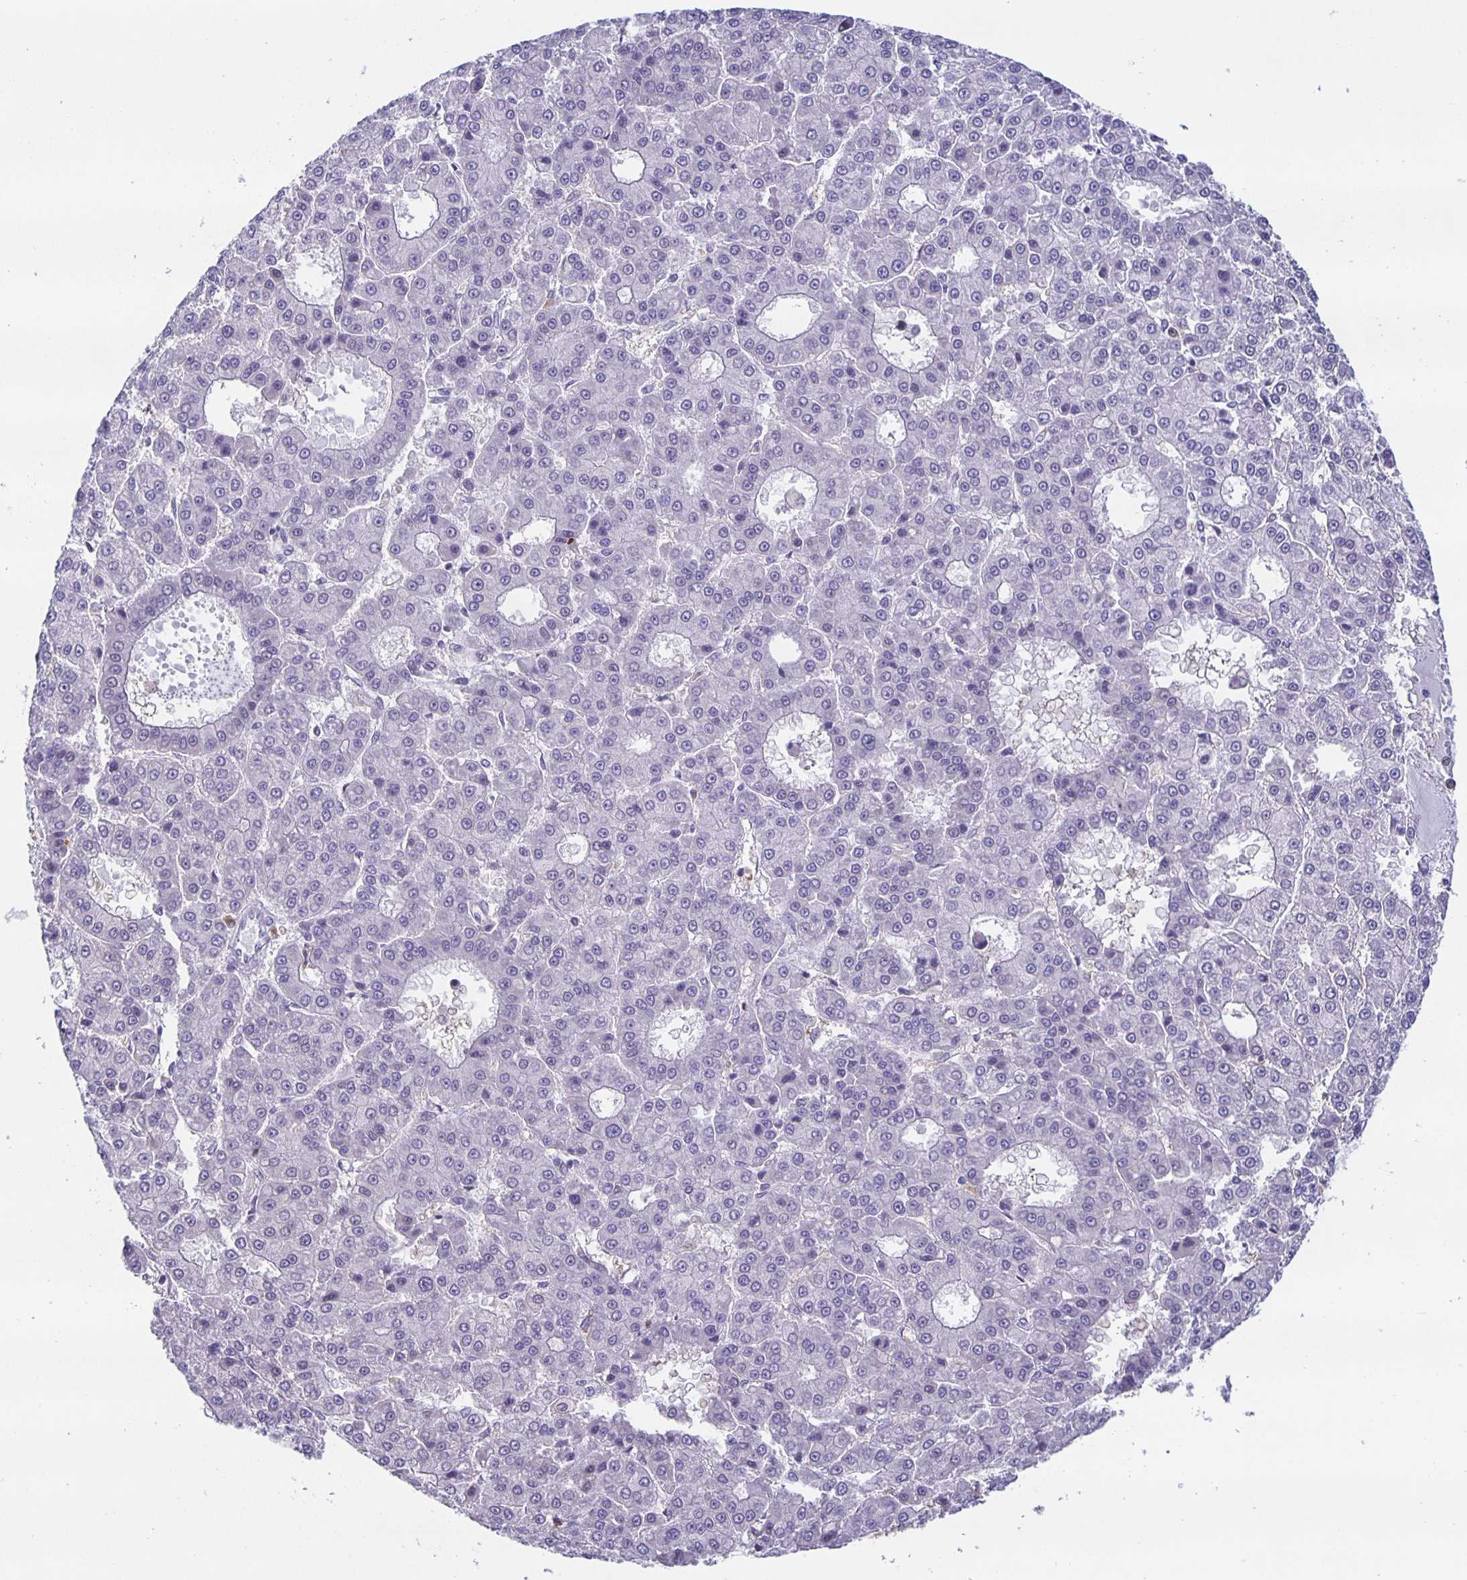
{"staining": {"intensity": "negative", "quantity": "none", "location": "none"}, "tissue": "liver cancer", "cell_type": "Tumor cells", "image_type": "cancer", "snomed": [{"axis": "morphology", "description": "Carcinoma, Hepatocellular, NOS"}, {"axis": "topography", "description": "Liver"}], "caption": "Immunohistochemical staining of liver hepatocellular carcinoma displays no significant expression in tumor cells. The staining was performed using DAB (3,3'-diaminobenzidine) to visualize the protein expression in brown, while the nuclei were stained in blue with hematoxylin (Magnification: 20x).", "gene": "MARCHF6", "patient": {"sex": "male", "age": 70}}